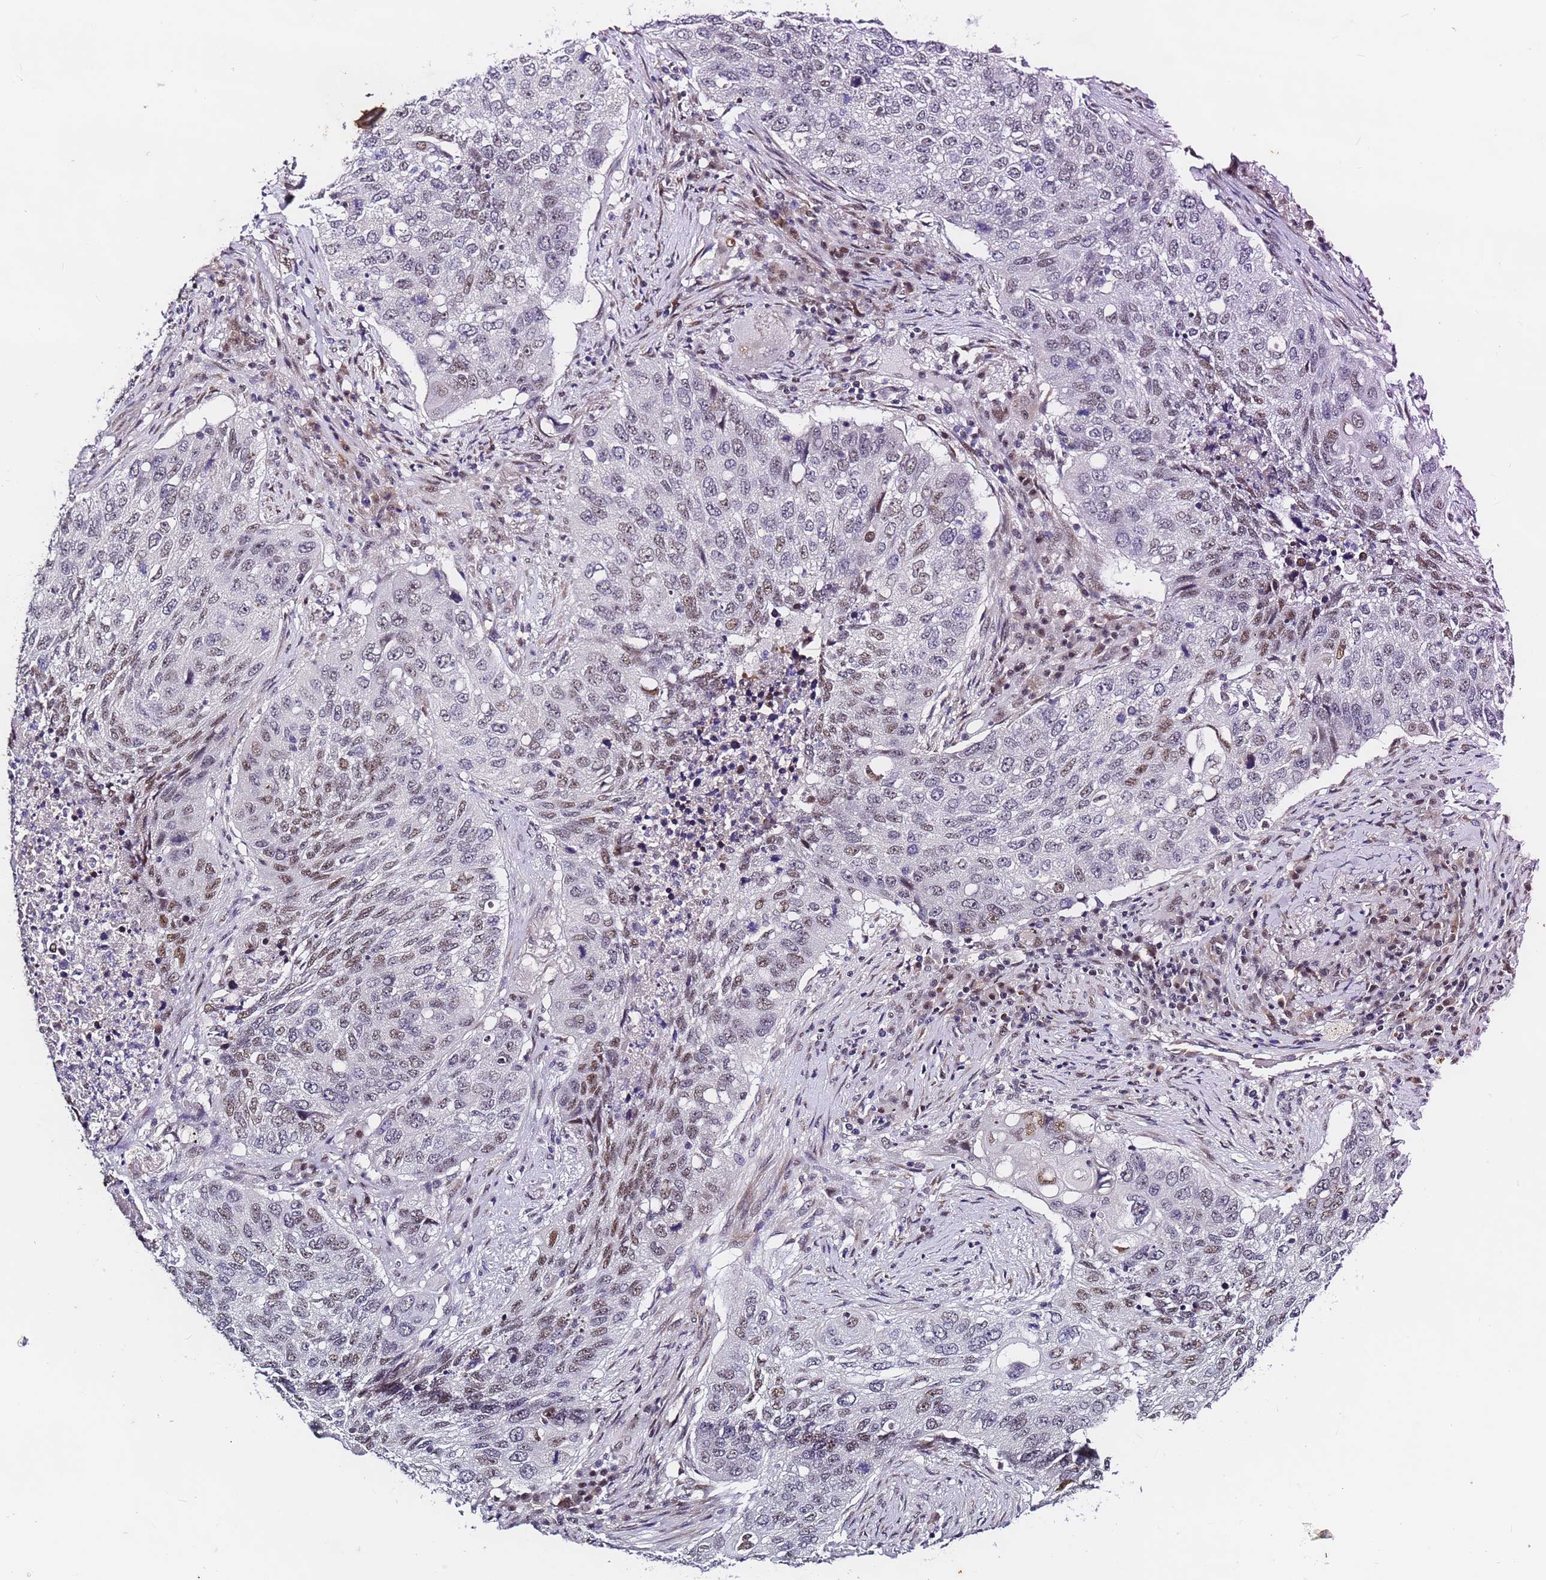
{"staining": {"intensity": "moderate", "quantity": "<25%", "location": "nuclear"}, "tissue": "lung cancer", "cell_type": "Tumor cells", "image_type": "cancer", "snomed": [{"axis": "morphology", "description": "Squamous cell carcinoma, NOS"}, {"axis": "topography", "description": "Lung"}], "caption": "Brown immunohistochemical staining in human lung squamous cell carcinoma shows moderate nuclear positivity in approximately <25% of tumor cells. Using DAB (brown) and hematoxylin (blue) stains, captured at high magnification using brightfield microscopy.", "gene": "FNBP4", "patient": {"sex": "female", "age": 63}}